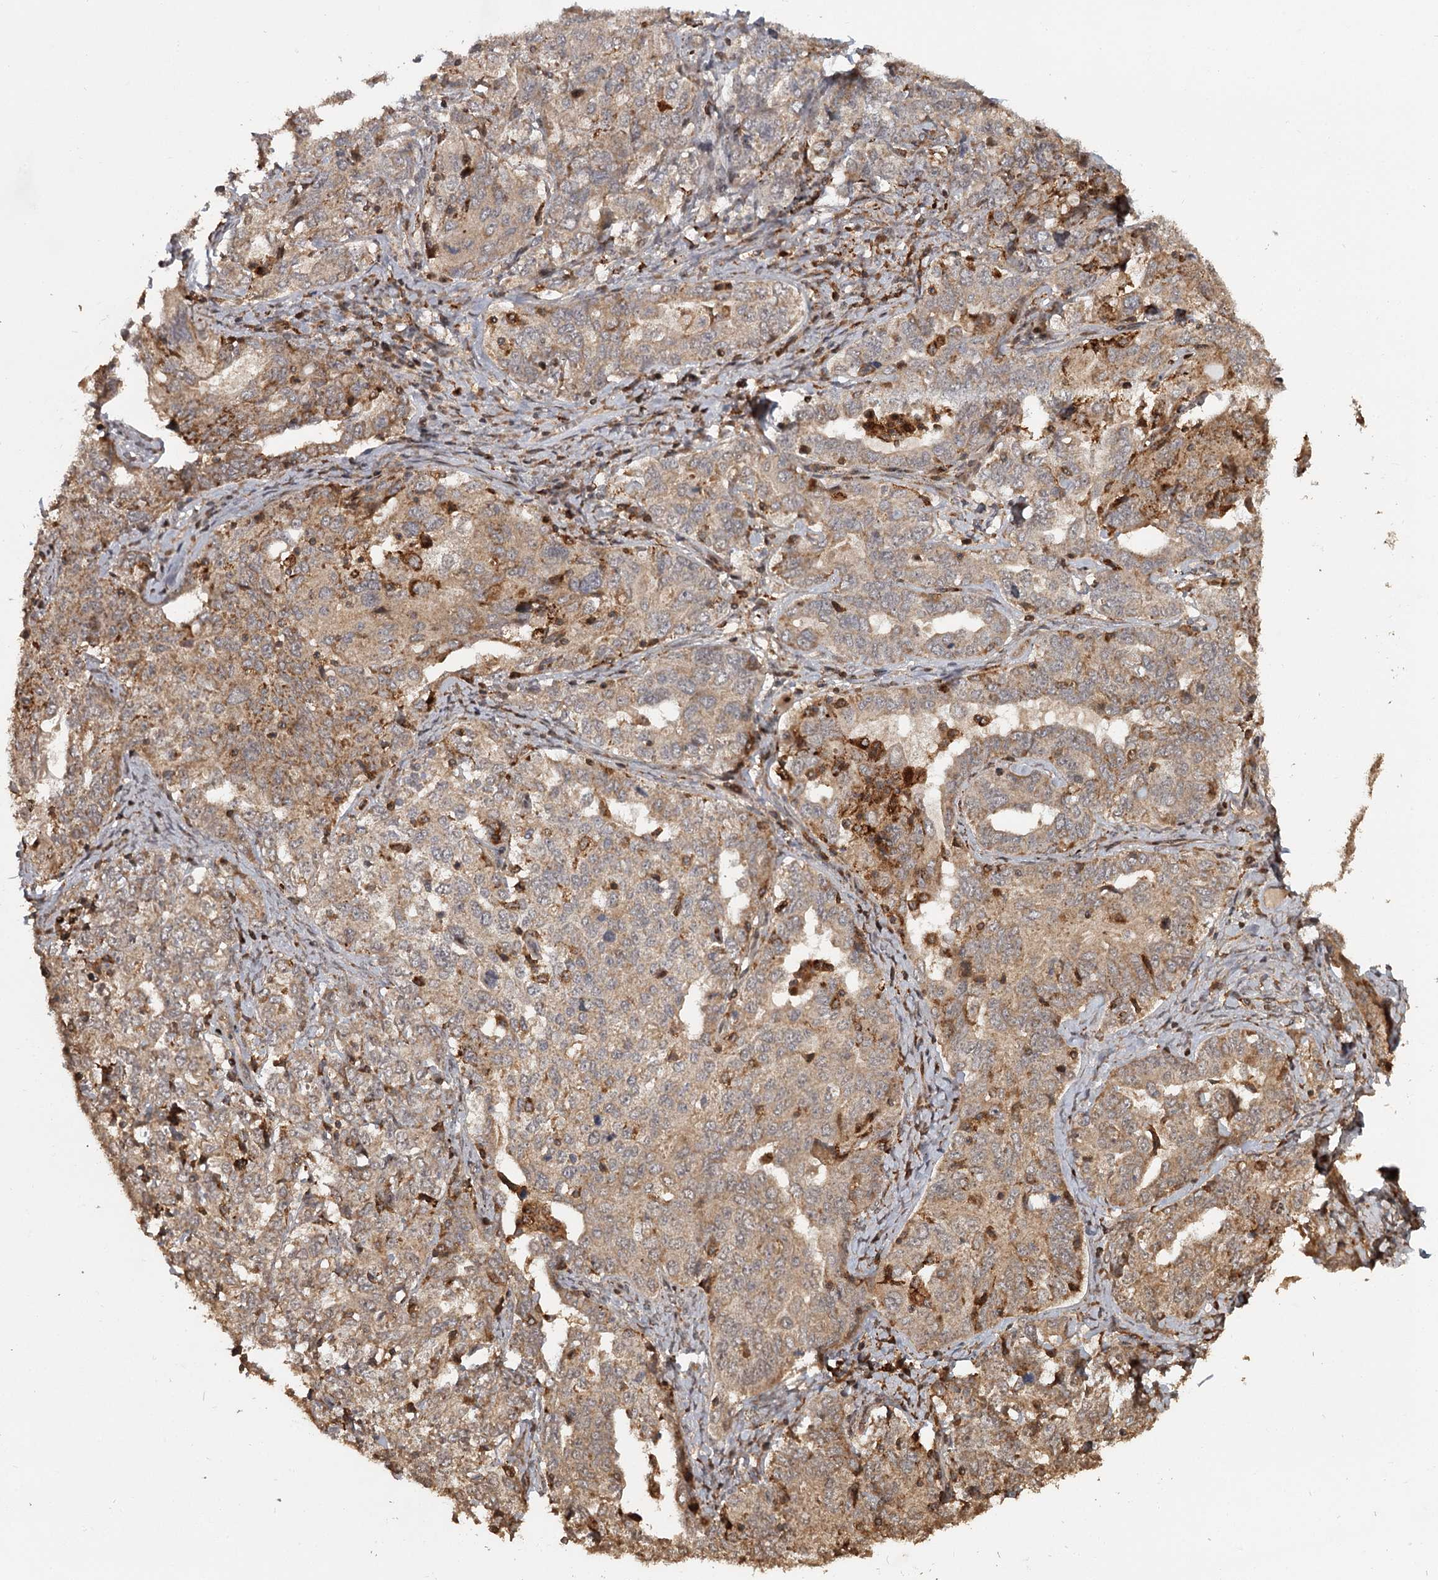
{"staining": {"intensity": "moderate", "quantity": "25%-75%", "location": "cytoplasmic/membranous"}, "tissue": "ovarian cancer", "cell_type": "Tumor cells", "image_type": "cancer", "snomed": [{"axis": "morphology", "description": "Carcinoma, endometroid"}, {"axis": "topography", "description": "Ovary"}], "caption": "Immunohistochemical staining of human ovarian cancer (endometroid carcinoma) reveals moderate cytoplasmic/membranous protein expression in about 25%-75% of tumor cells.", "gene": "FAXC", "patient": {"sex": "female", "age": 62}}